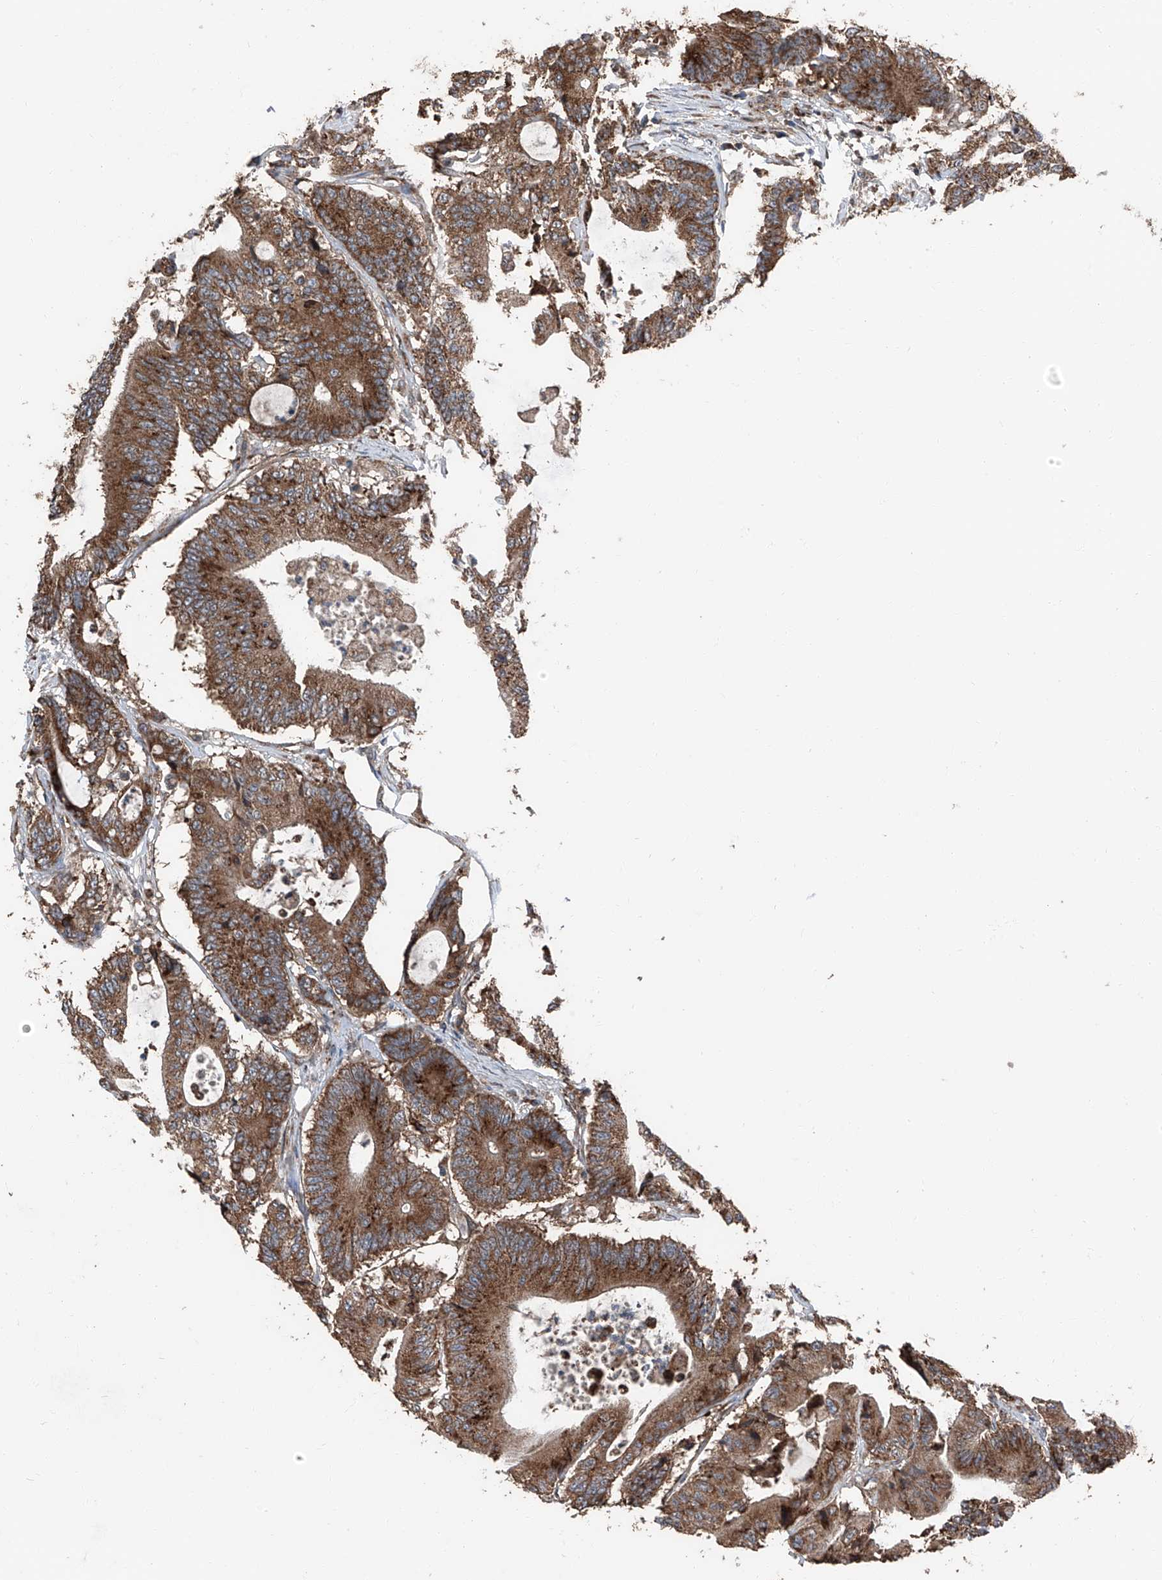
{"staining": {"intensity": "moderate", "quantity": ">75%", "location": "cytoplasmic/membranous"}, "tissue": "colorectal cancer", "cell_type": "Tumor cells", "image_type": "cancer", "snomed": [{"axis": "morphology", "description": "Adenocarcinoma, NOS"}, {"axis": "topography", "description": "Colon"}], "caption": "A medium amount of moderate cytoplasmic/membranous positivity is present in about >75% of tumor cells in colorectal cancer (adenocarcinoma) tissue.", "gene": "LIMK1", "patient": {"sex": "female", "age": 84}}